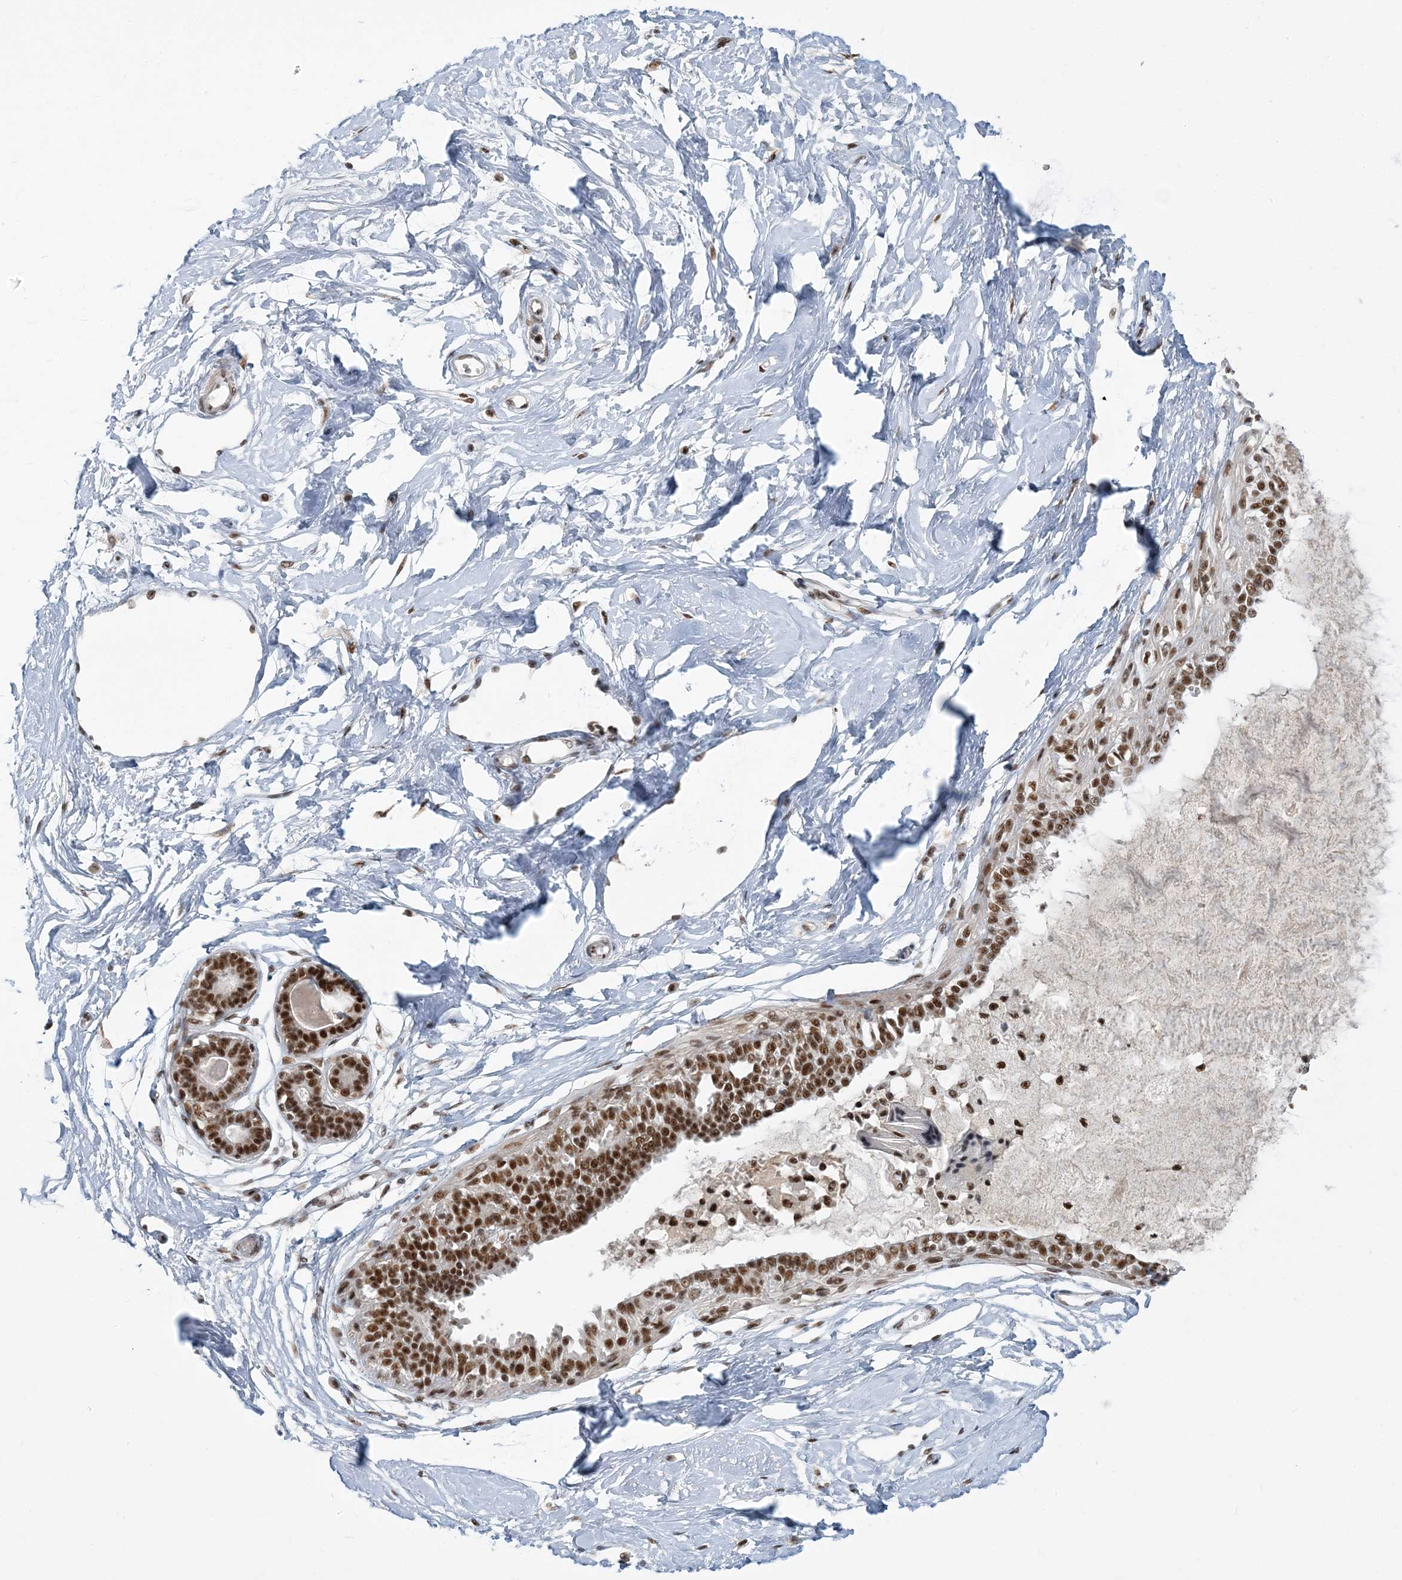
{"staining": {"intensity": "moderate", "quantity": ">75%", "location": "nuclear"}, "tissue": "breast", "cell_type": "Adipocytes", "image_type": "normal", "snomed": [{"axis": "morphology", "description": "Normal tissue, NOS"}, {"axis": "topography", "description": "Breast"}], "caption": "Immunohistochemical staining of normal human breast demonstrates >75% levels of moderate nuclear protein expression in about >75% of adipocytes.", "gene": "PLRG1", "patient": {"sex": "female", "age": 45}}